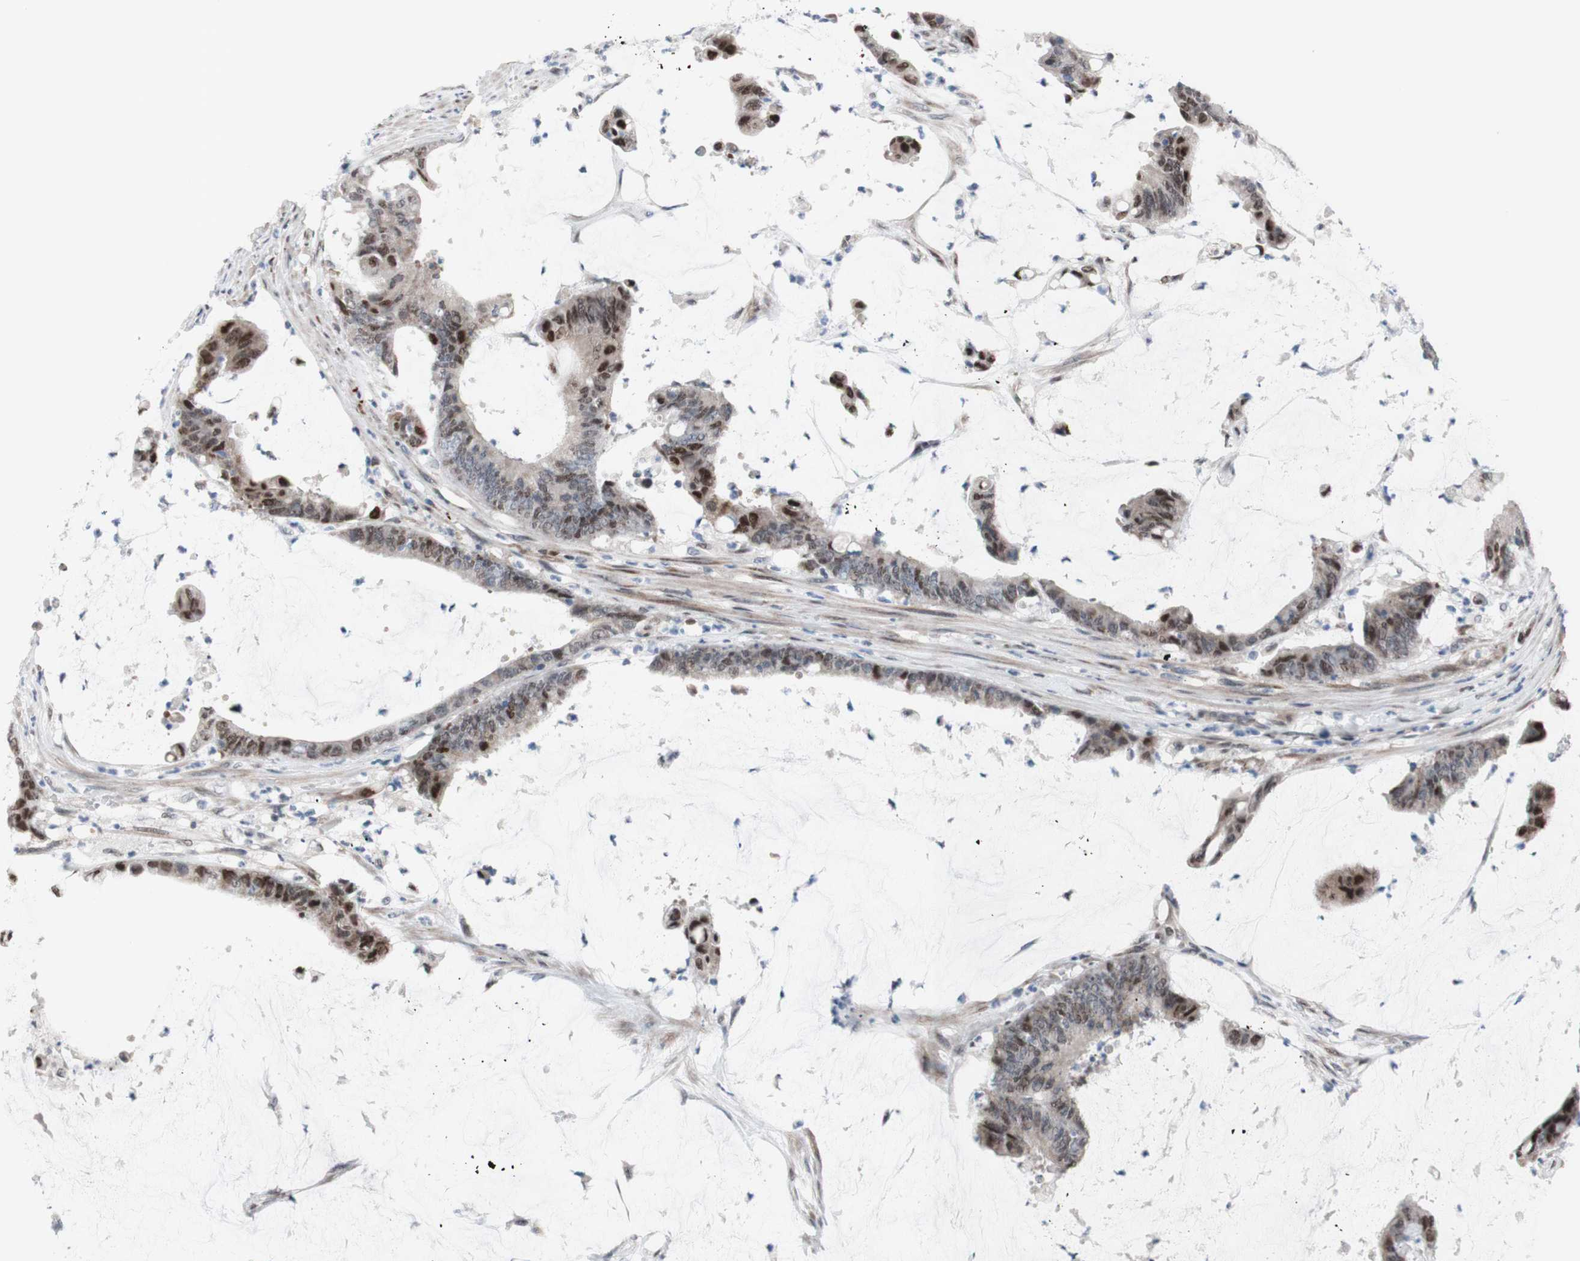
{"staining": {"intensity": "strong", "quantity": "25%-75%", "location": "nuclear"}, "tissue": "colorectal cancer", "cell_type": "Tumor cells", "image_type": "cancer", "snomed": [{"axis": "morphology", "description": "Adenocarcinoma, NOS"}, {"axis": "topography", "description": "Rectum"}], "caption": "Immunohistochemistry photomicrograph of neoplastic tissue: colorectal cancer (adenocarcinoma) stained using immunohistochemistry (IHC) shows high levels of strong protein expression localized specifically in the nuclear of tumor cells, appearing as a nuclear brown color.", "gene": "PHTF2", "patient": {"sex": "female", "age": 66}}